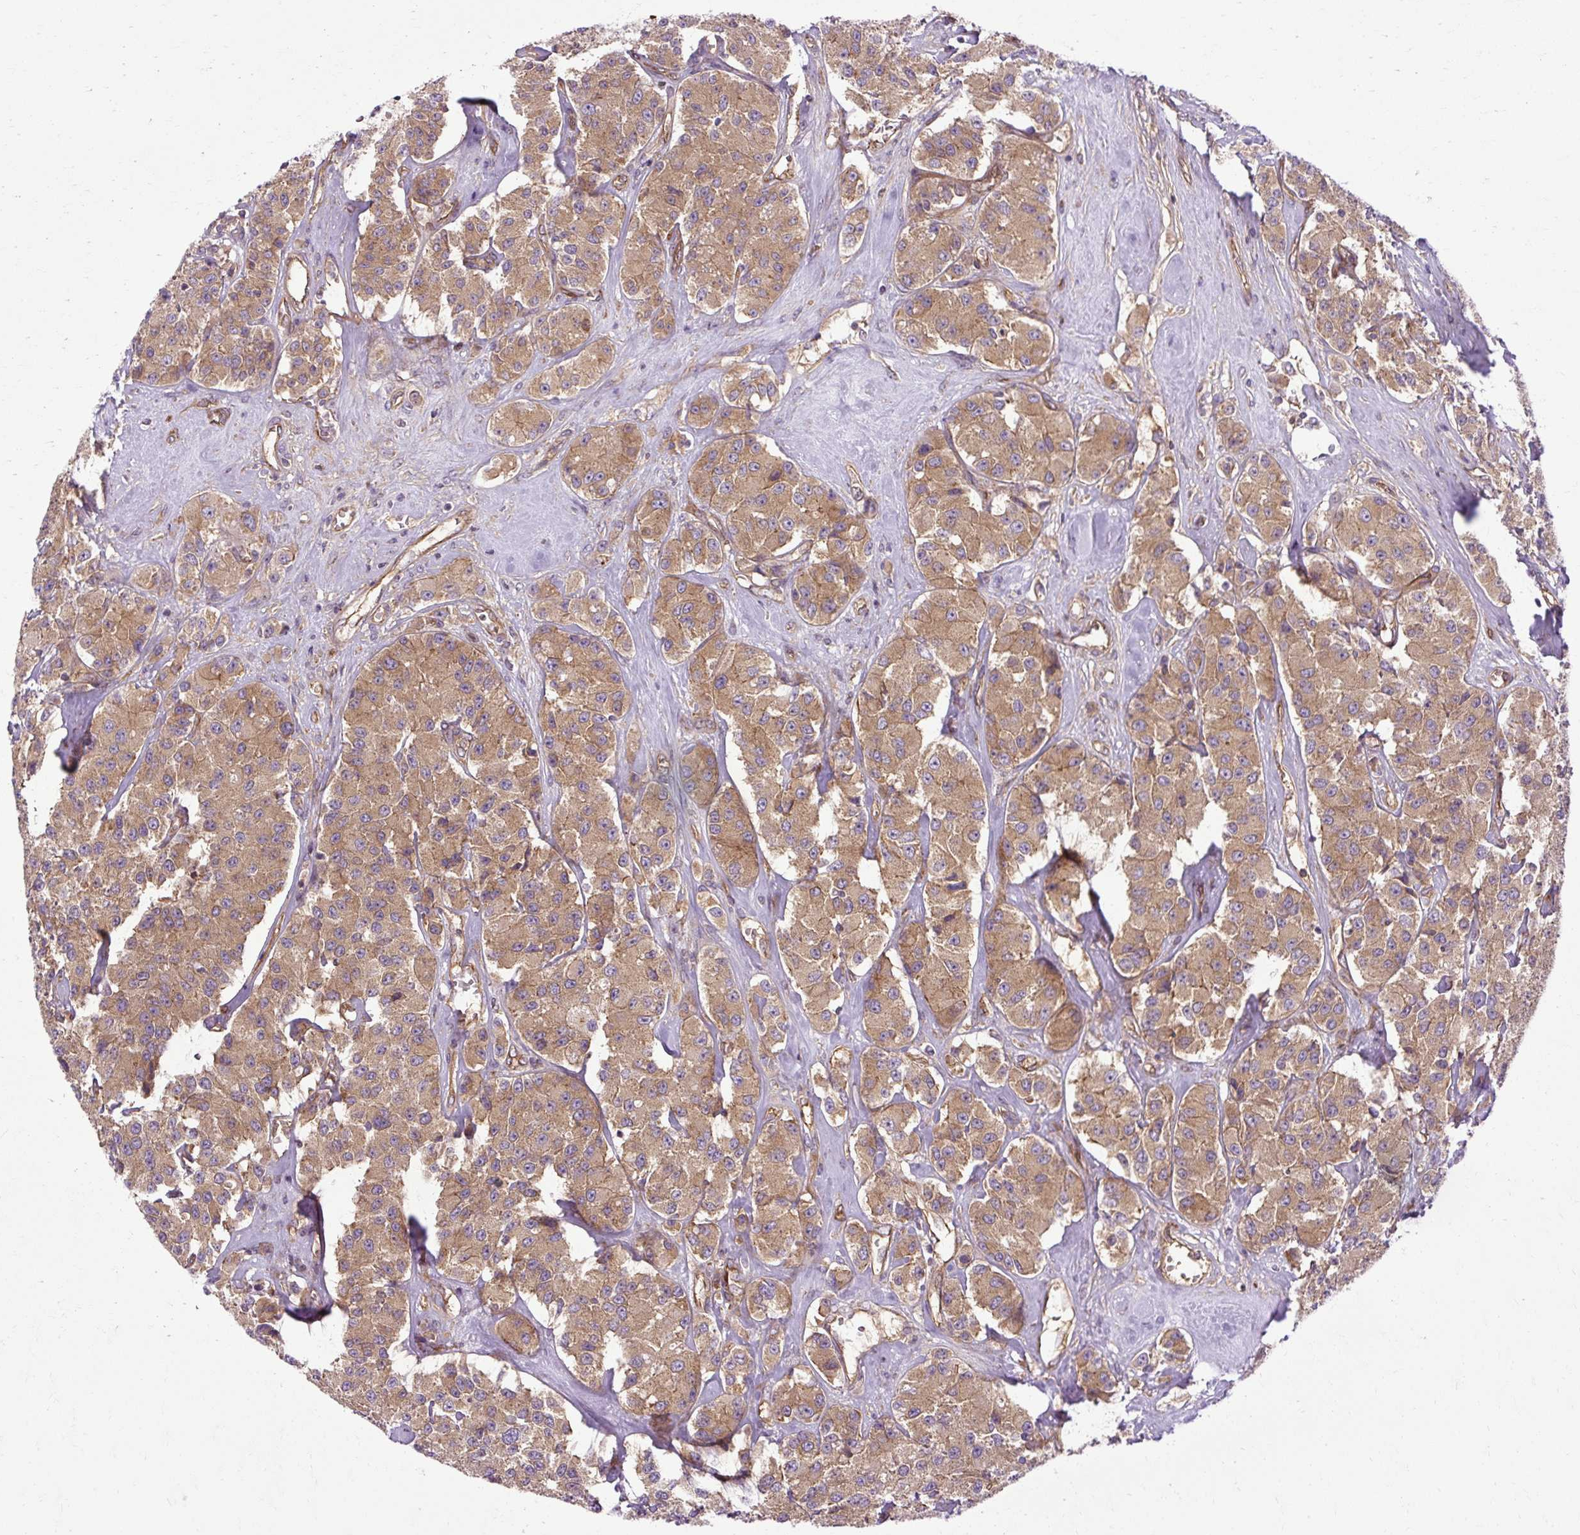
{"staining": {"intensity": "moderate", "quantity": ">75%", "location": "cytoplasmic/membranous"}, "tissue": "carcinoid", "cell_type": "Tumor cells", "image_type": "cancer", "snomed": [{"axis": "morphology", "description": "Carcinoid, malignant, NOS"}, {"axis": "topography", "description": "Pancreas"}], "caption": "Human carcinoid stained with a brown dye displays moderate cytoplasmic/membranous positive staining in approximately >75% of tumor cells.", "gene": "CCDC93", "patient": {"sex": "male", "age": 41}}